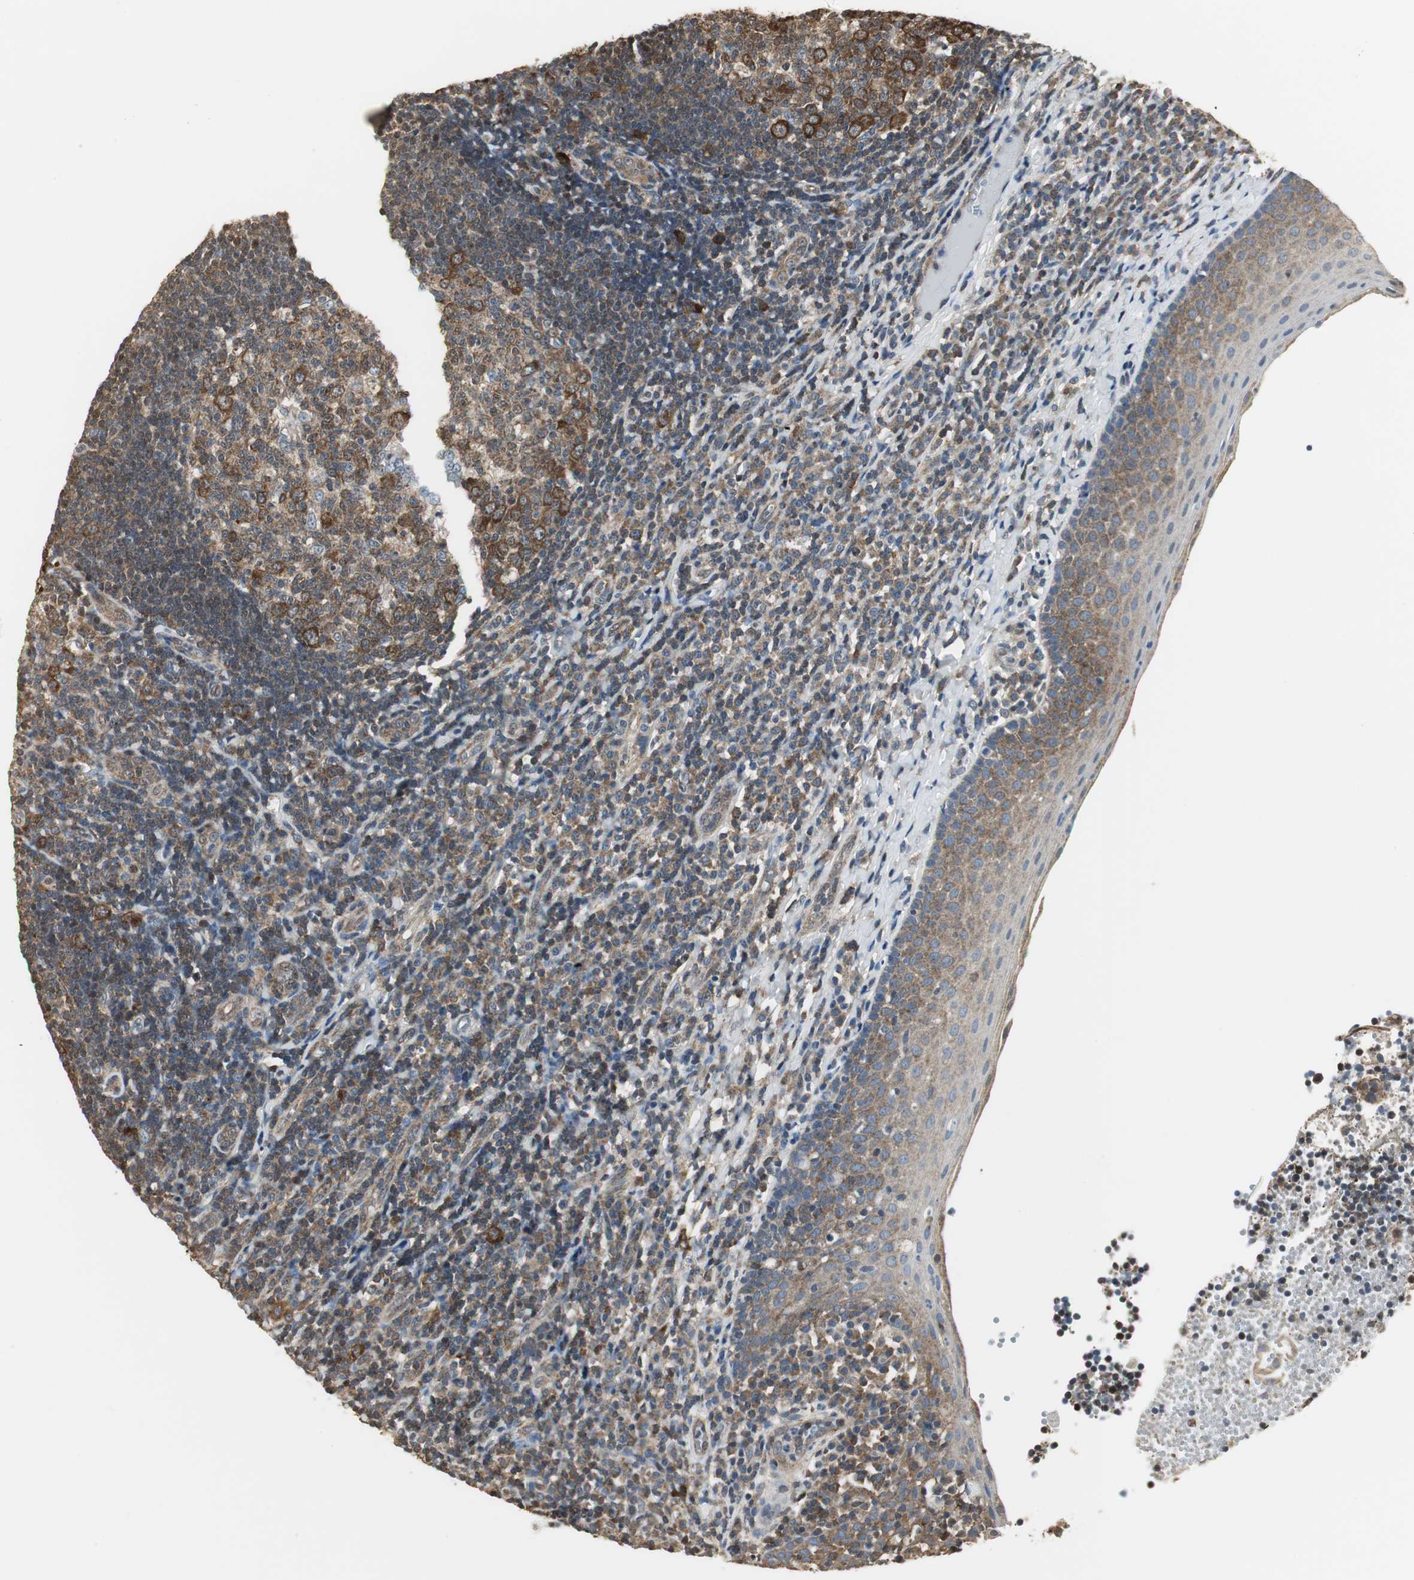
{"staining": {"intensity": "moderate", "quantity": ">75%", "location": "cytoplasmic/membranous"}, "tissue": "tonsil", "cell_type": "Germinal center cells", "image_type": "normal", "snomed": [{"axis": "morphology", "description": "Normal tissue, NOS"}, {"axis": "topography", "description": "Tonsil"}], "caption": "A high-resolution image shows IHC staining of normal tonsil, which exhibits moderate cytoplasmic/membranous positivity in about >75% of germinal center cells. Using DAB (3,3'-diaminobenzidine) (brown) and hematoxylin (blue) stains, captured at high magnification using brightfield microscopy.", "gene": "CCT5", "patient": {"sex": "female", "age": 40}}